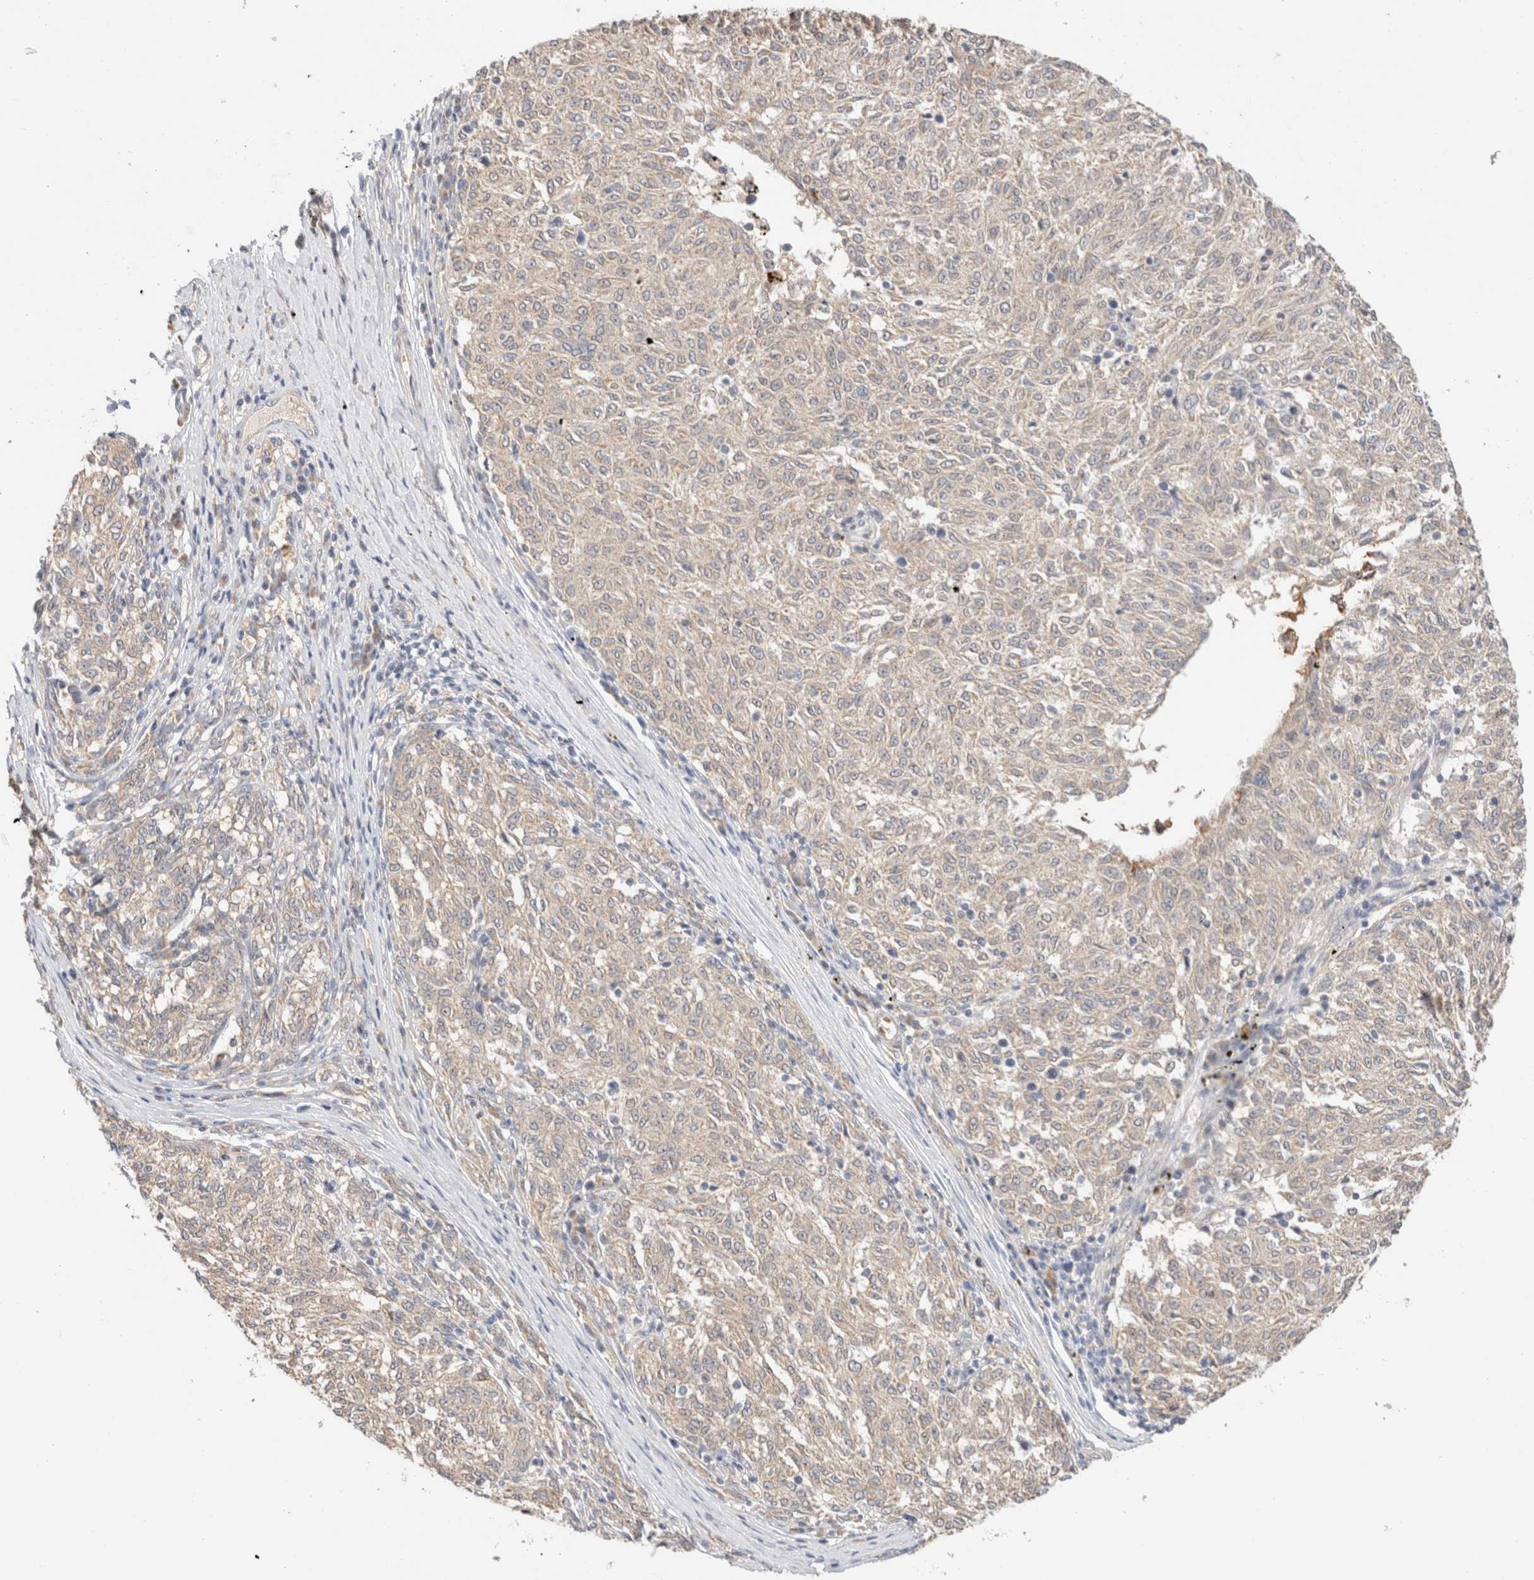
{"staining": {"intensity": "negative", "quantity": "none", "location": "none"}, "tissue": "melanoma", "cell_type": "Tumor cells", "image_type": "cancer", "snomed": [{"axis": "morphology", "description": "Malignant melanoma, NOS"}, {"axis": "topography", "description": "Skin"}], "caption": "IHC histopathology image of neoplastic tissue: malignant melanoma stained with DAB (3,3'-diaminobenzidine) shows no significant protein staining in tumor cells.", "gene": "CA13", "patient": {"sex": "female", "age": 72}}